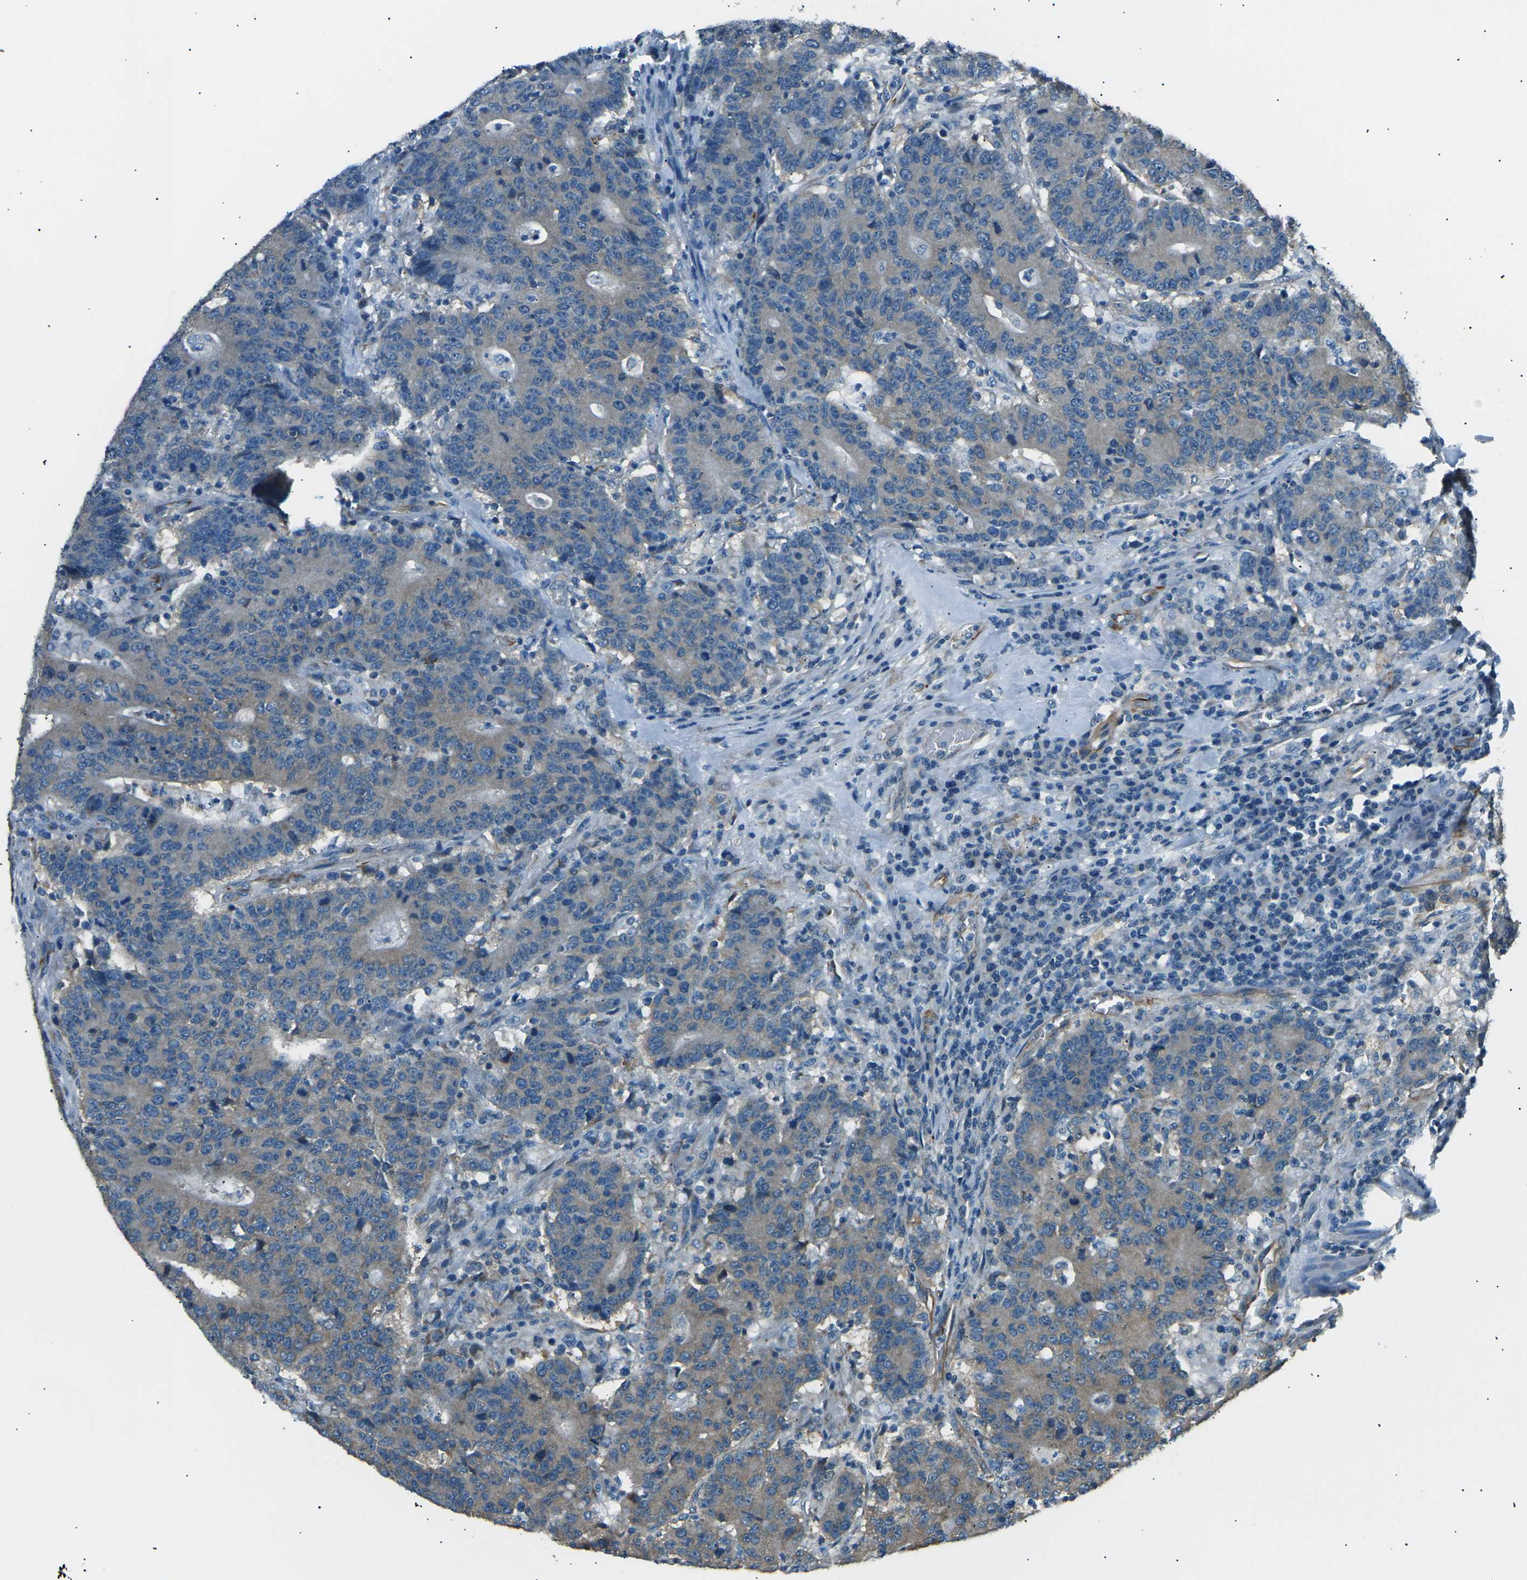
{"staining": {"intensity": "weak", "quantity": "25%-75%", "location": "cytoplasmic/membranous"}, "tissue": "colorectal cancer", "cell_type": "Tumor cells", "image_type": "cancer", "snomed": [{"axis": "morphology", "description": "Normal tissue, NOS"}, {"axis": "morphology", "description": "Adenocarcinoma, NOS"}, {"axis": "topography", "description": "Colon"}], "caption": "Weak cytoplasmic/membranous staining is seen in approximately 25%-75% of tumor cells in colorectal cancer (adenocarcinoma).", "gene": "SLK", "patient": {"sex": "female", "age": 75}}